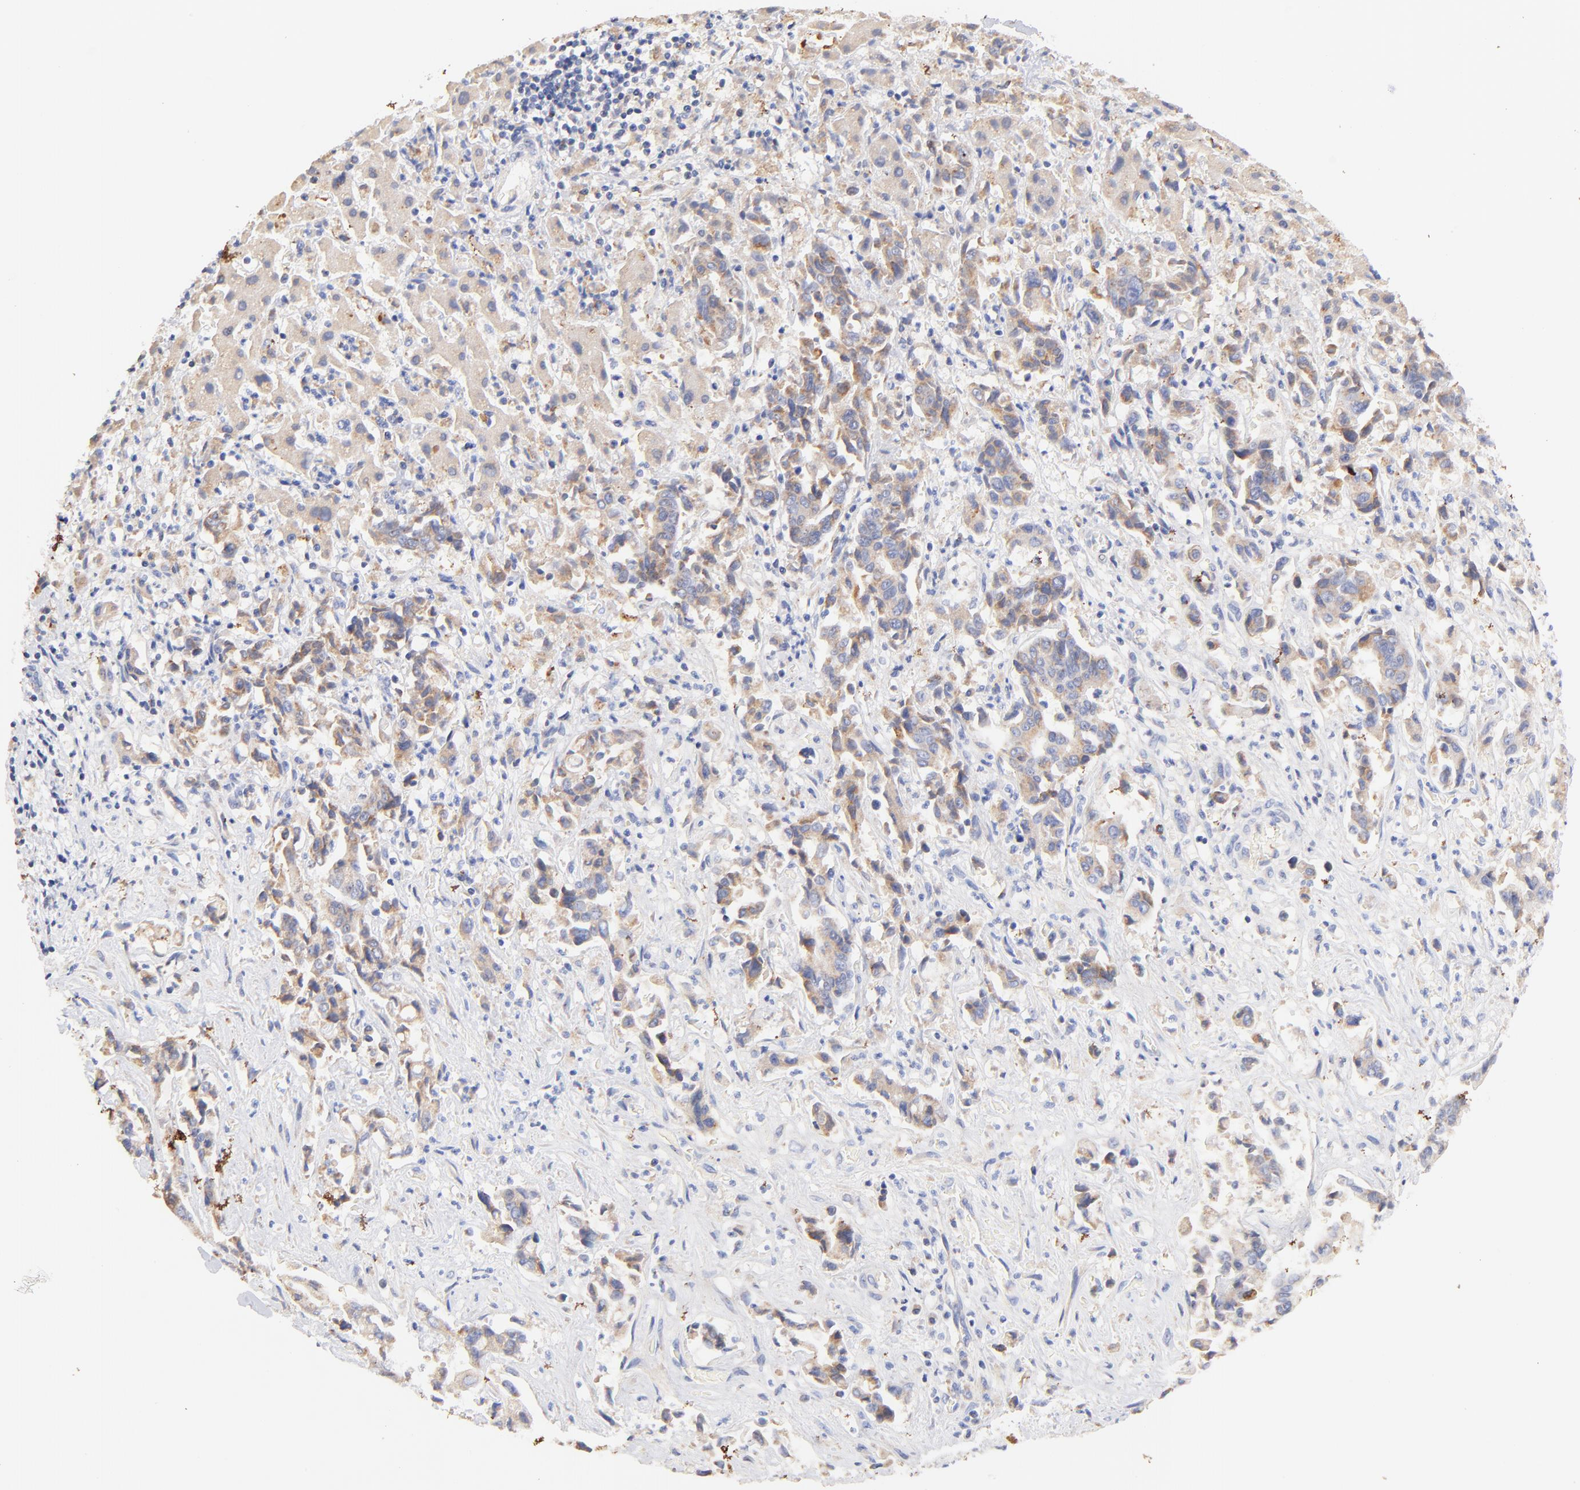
{"staining": {"intensity": "weak", "quantity": ">75%", "location": "cytoplasmic/membranous"}, "tissue": "liver cancer", "cell_type": "Tumor cells", "image_type": "cancer", "snomed": [{"axis": "morphology", "description": "Cholangiocarcinoma"}, {"axis": "topography", "description": "Liver"}], "caption": "Tumor cells exhibit low levels of weak cytoplasmic/membranous positivity in about >75% of cells in liver cancer. The staining was performed using DAB to visualize the protein expression in brown, while the nuclei were stained in blue with hematoxylin (Magnification: 20x).", "gene": "IGLV7-43", "patient": {"sex": "male", "age": 57}}